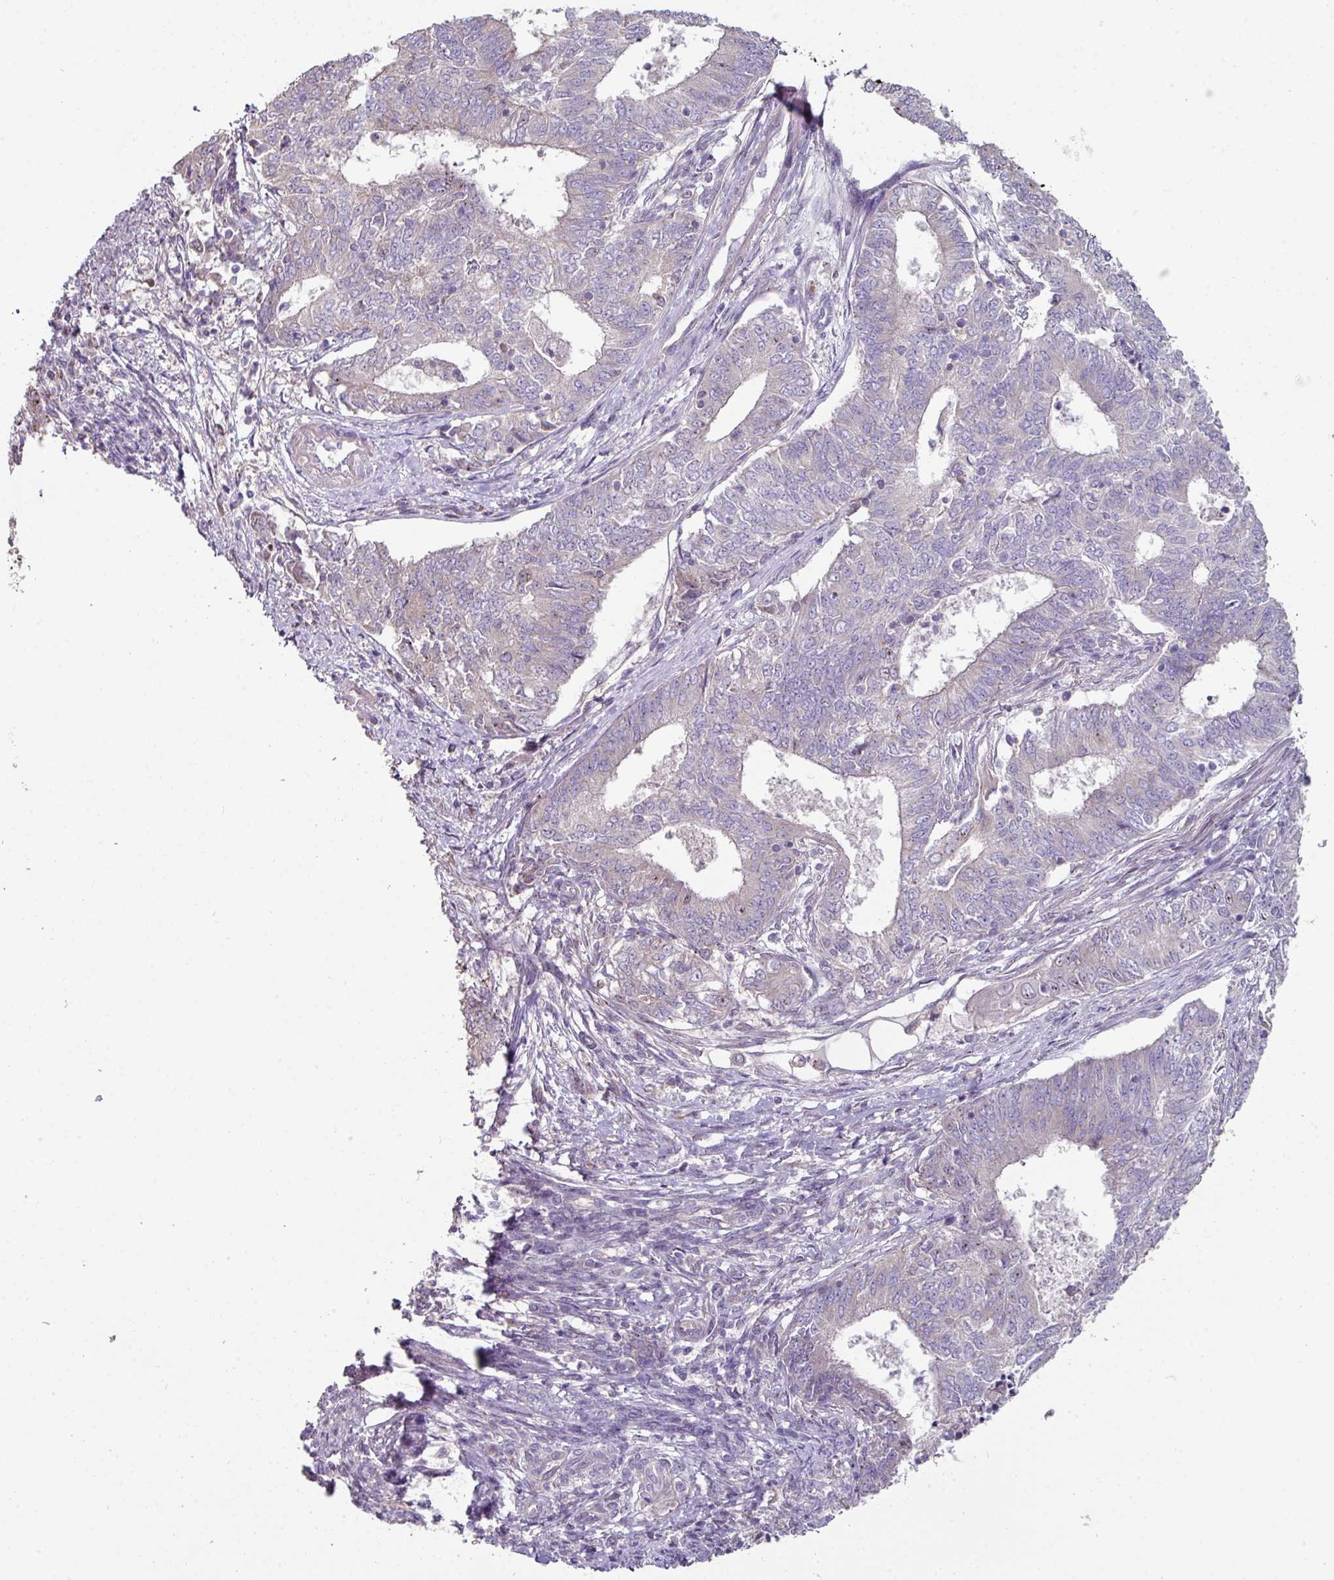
{"staining": {"intensity": "negative", "quantity": "none", "location": "none"}, "tissue": "endometrial cancer", "cell_type": "Tumor cells", "image_type": "cancer", "snomed": [{"axis": "morphology", "description": "Adenocarcinoma, NOS"}, {"axis": "topography", "description": "Endometrium"}], "caption": "High magnification brightfield microscopy of adenocarcinoma (endometrial) stained with DAB (3,3'-diaminobenzidine) (brown) and counterstained with hematoxylin (blue): tumor cells show no significant expression. The staining is performed using DAB (3,3'-diaminobenzidine) brown chromogen with nuclei counter-stained in using hematoxylin.", "gene": "LRRC9", "patient": {"sex": "female", "age": 62}}